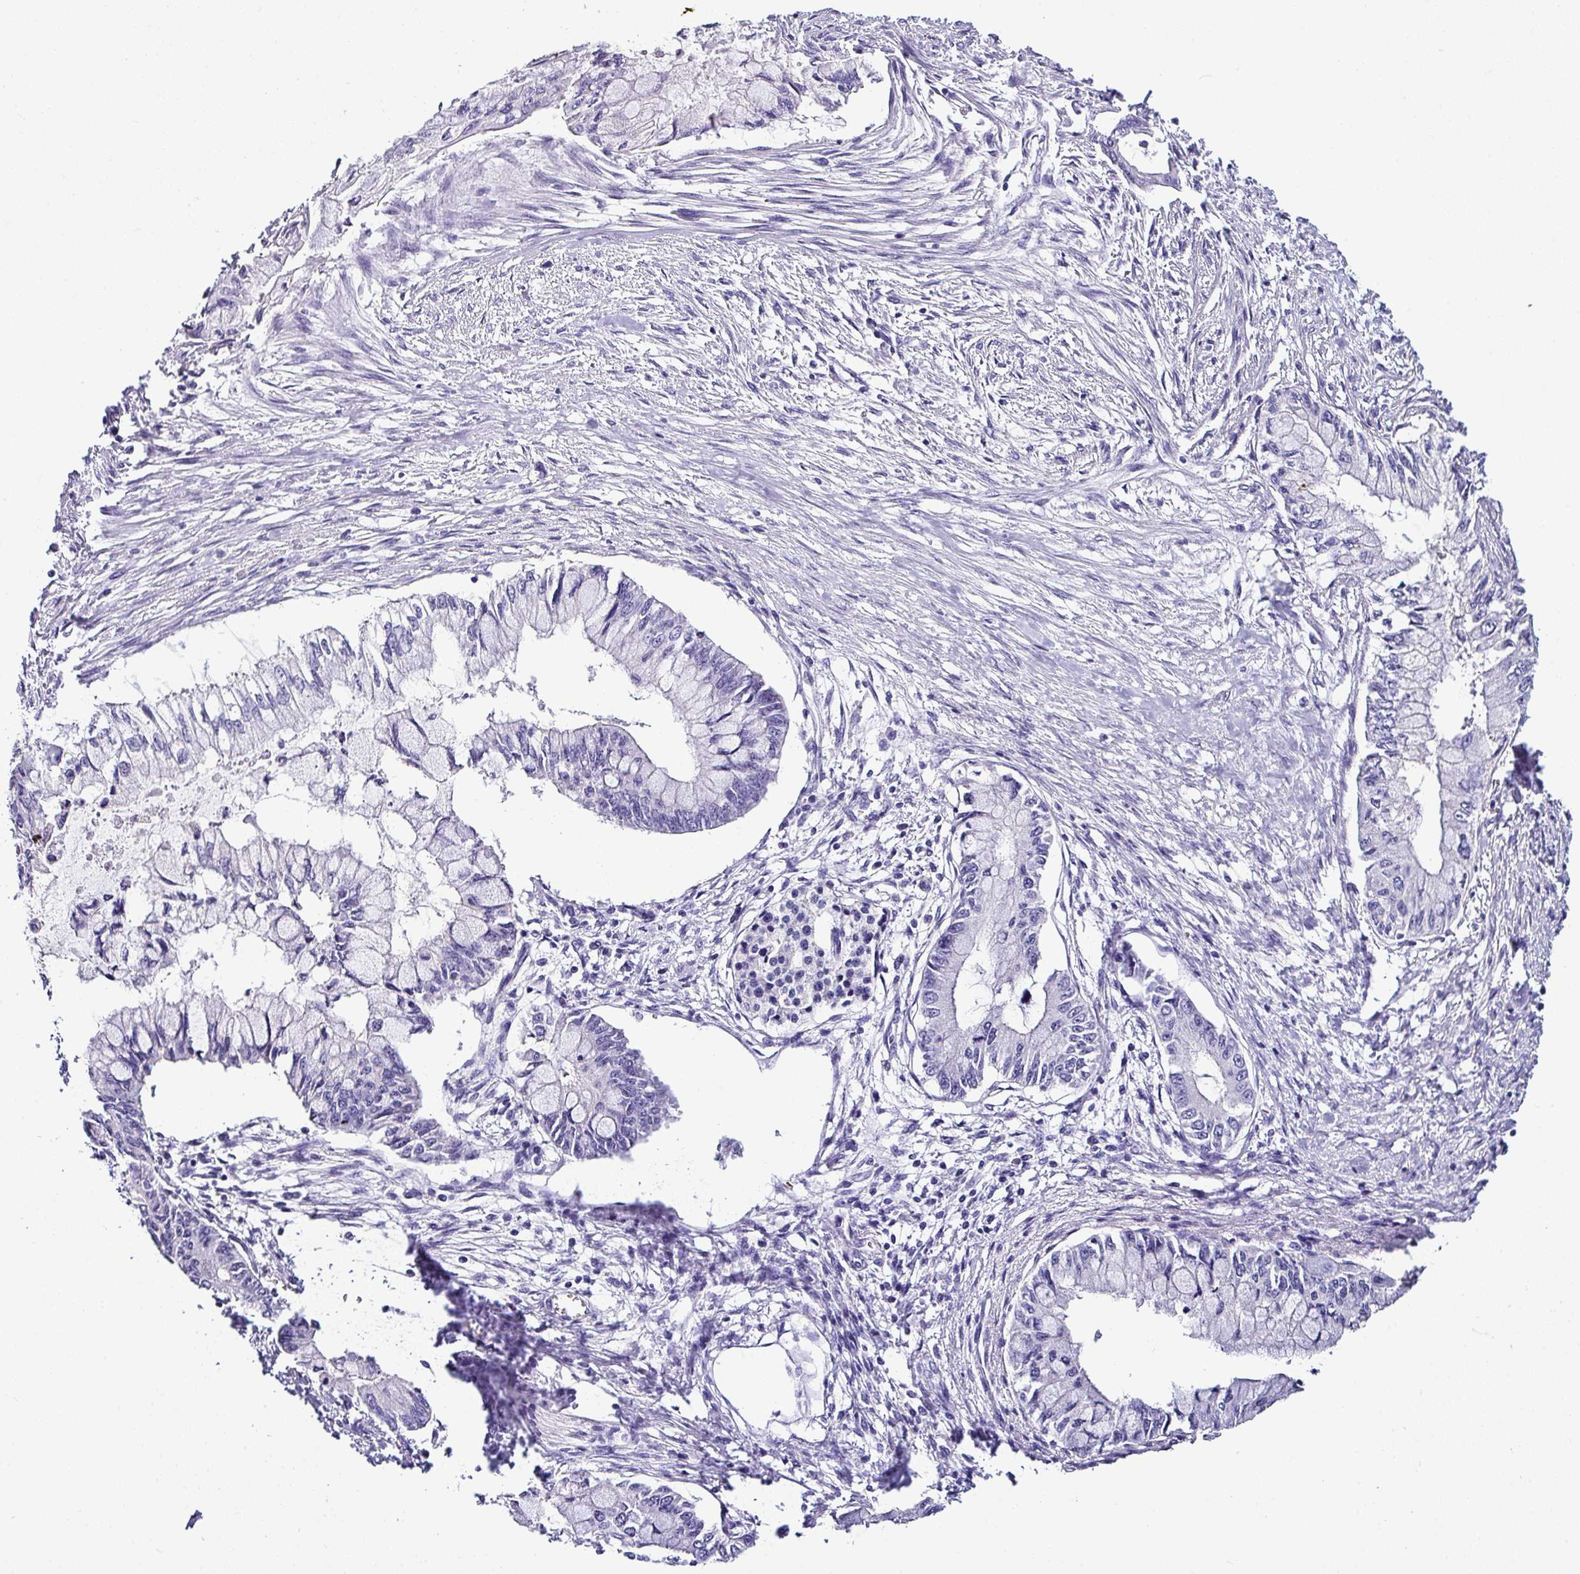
{"staining": {"intensity": "negative", "quantity": "none", "location": "none"}, "tissue": "pancreatic cancer", "cell_type": "Tumor cells", "image_type": "cancer", "snomed": [{"axis": "morphology", "description": "Adenocarcinoma, NOS"}, {"axis": "topography", "description": "Pancreas"}], "caption": "The image shows no staining of tumor cells in pancreatic cancer. (IHC, brightfield microscopy, high magnification).", "gene": "NAPSA", "patient": {"sex": "male", "age": 48}}